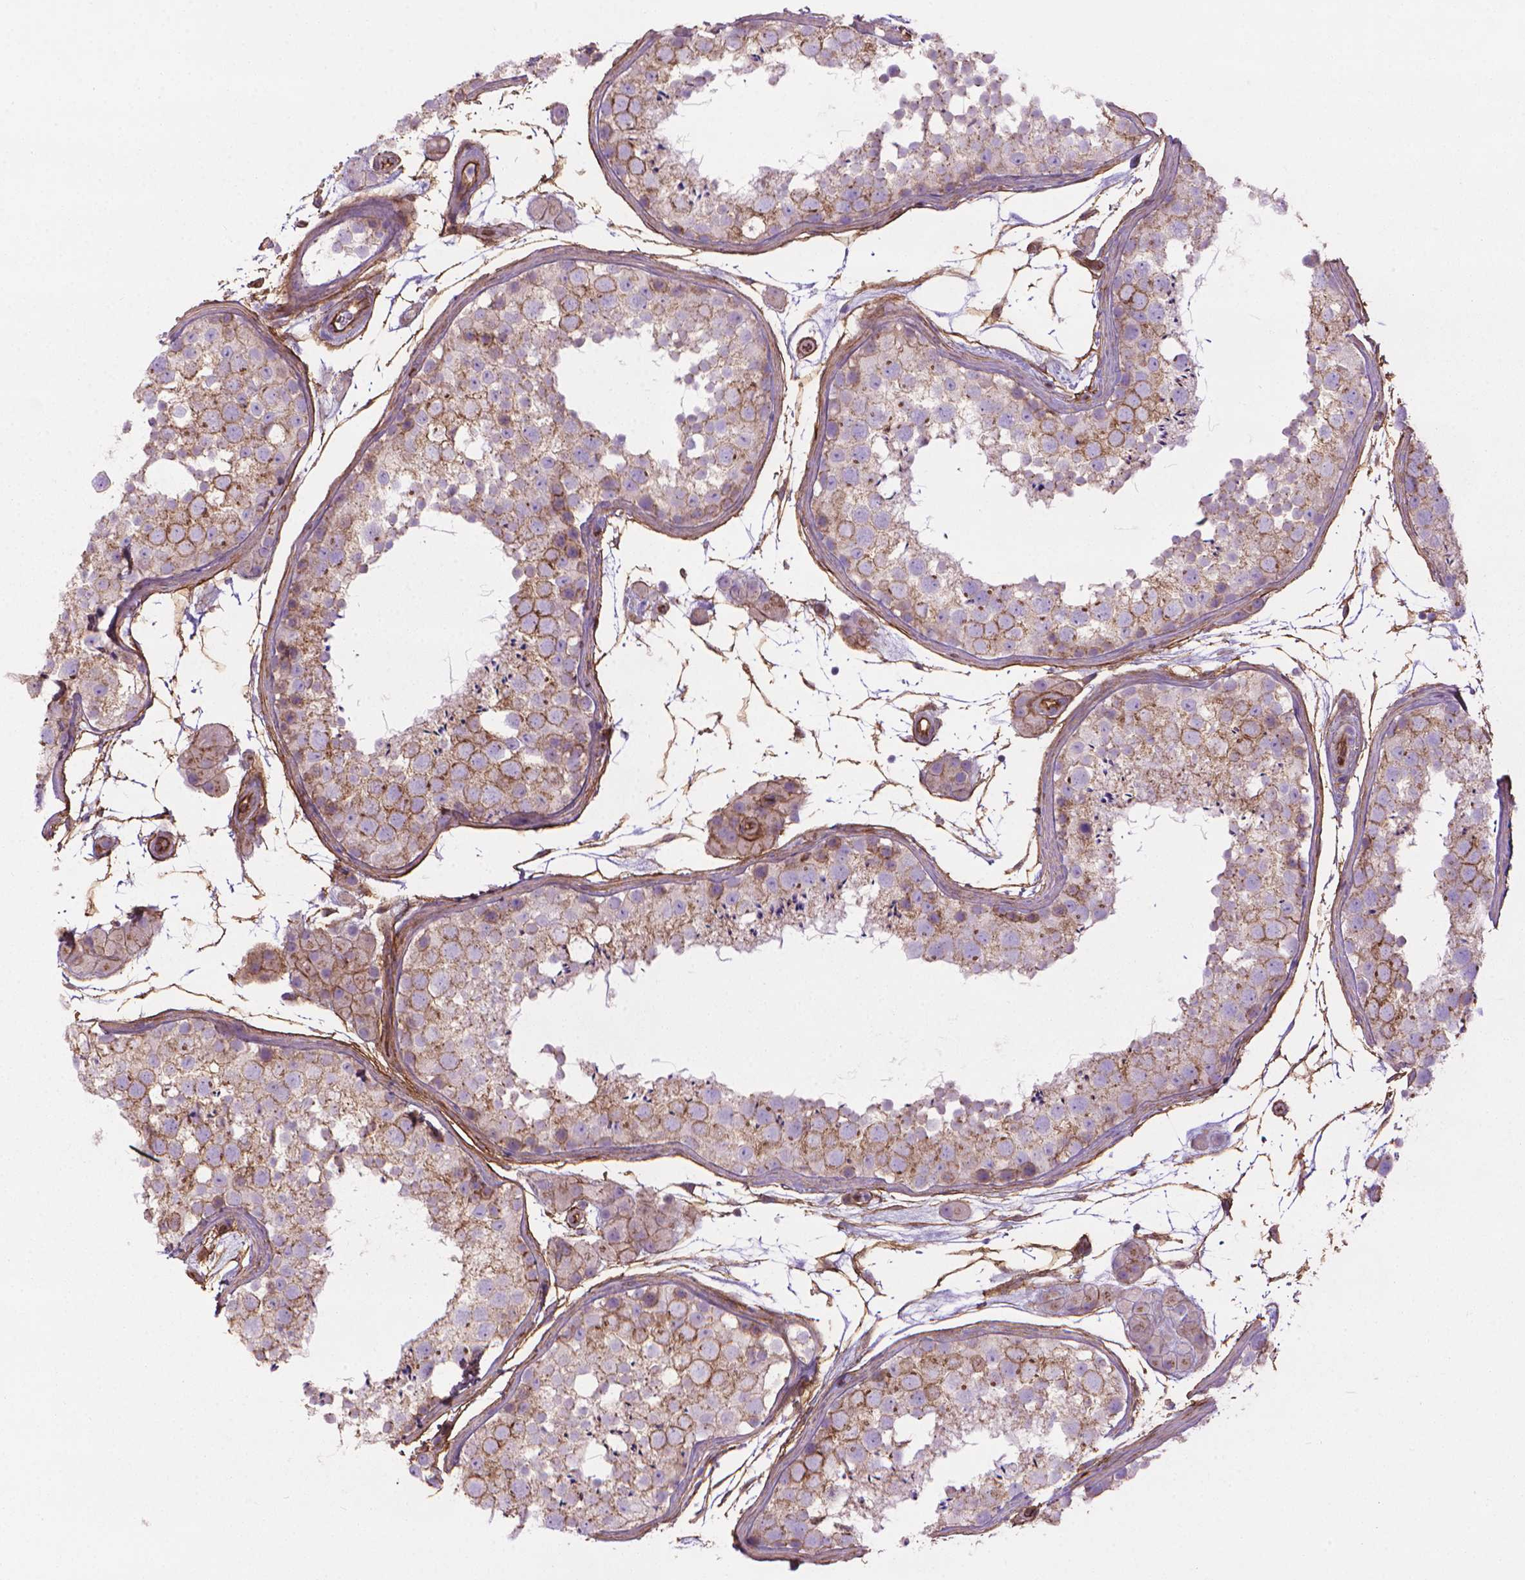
{"staining": {"intensity": "moderate", "quantity": "25%-75%", "location": "cytoplasmic/membranous"}, "tissue": "testis", "cell_type": "Cells in seminiferous ducts", "image_type": "normal", "snomed": [{"axis": "morphology", "description": "Normal tissue, NOS"}, {"axis": "topography", "description": "Testis"}], "caption": "Moderate cytoplasmic/membranous protein staining is identified in approximately 25%-75% of cells in seminiferous ducts in testis.", "gene": "TENT5A", "patient": {"sex": "male", "age": 41}}